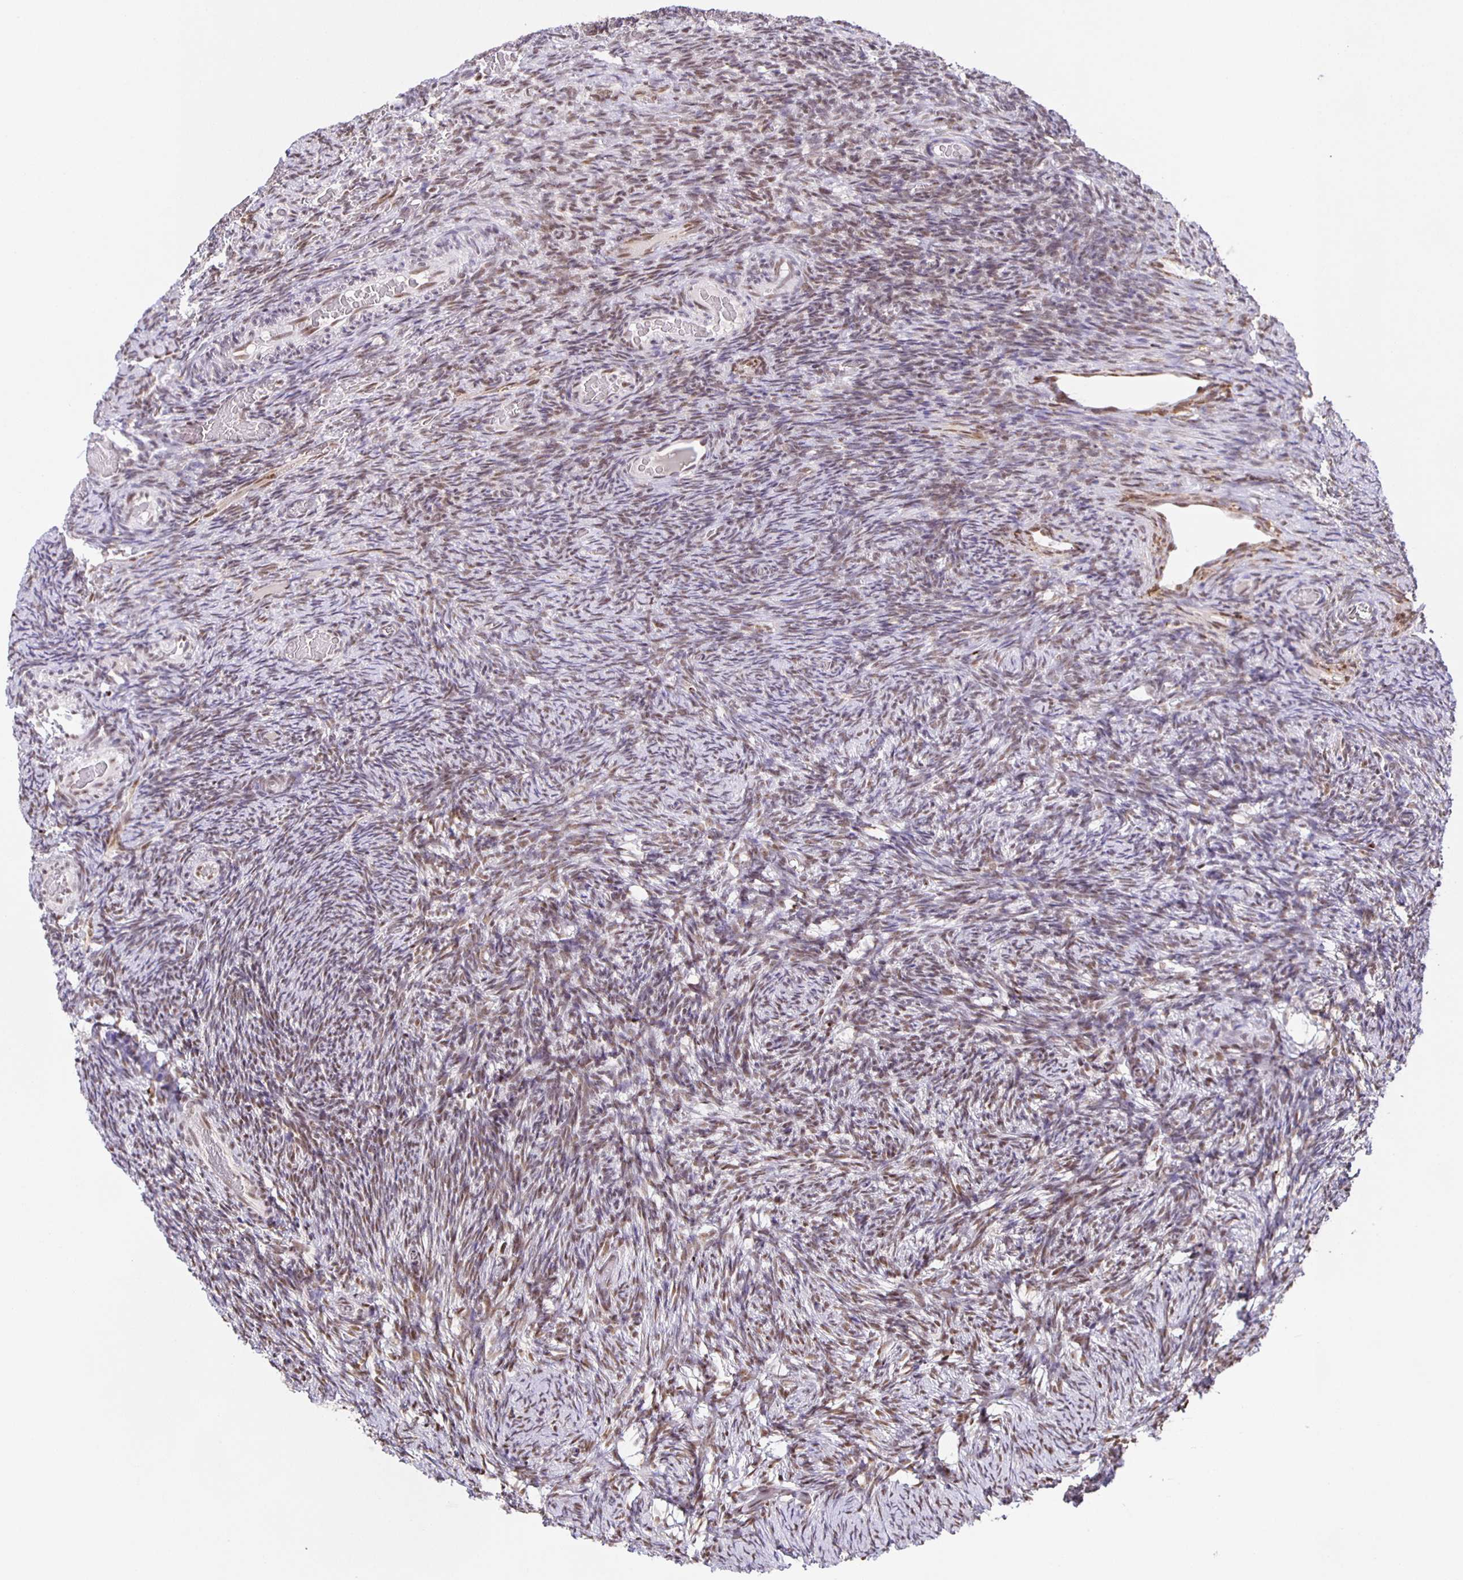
{"staining": {"intensity": "moderate", "quantity": ">75%", "location": "nuclear"}, "tissue": "ovary", "cell_type": "Follicle cells", "image_type": "normal", "snomed": [{"axis": "morphology", "description": "Normal tissue, NOS"}, {"axis": "topography", "description": "Ovary"}], "caption": "Immunohistochemistry staining of unremarkable ovary, which reveals medium levels of moderate nuclear expression in about >75% of follicle cells indicating moderate nuclear protein staining. The staining was performed using DAB (brown) for protein detection and nuclei were counterstained in hematoxylin (blue).", "gene": "ZRANB2", "patient": {"sex": "female", "age": 34}}